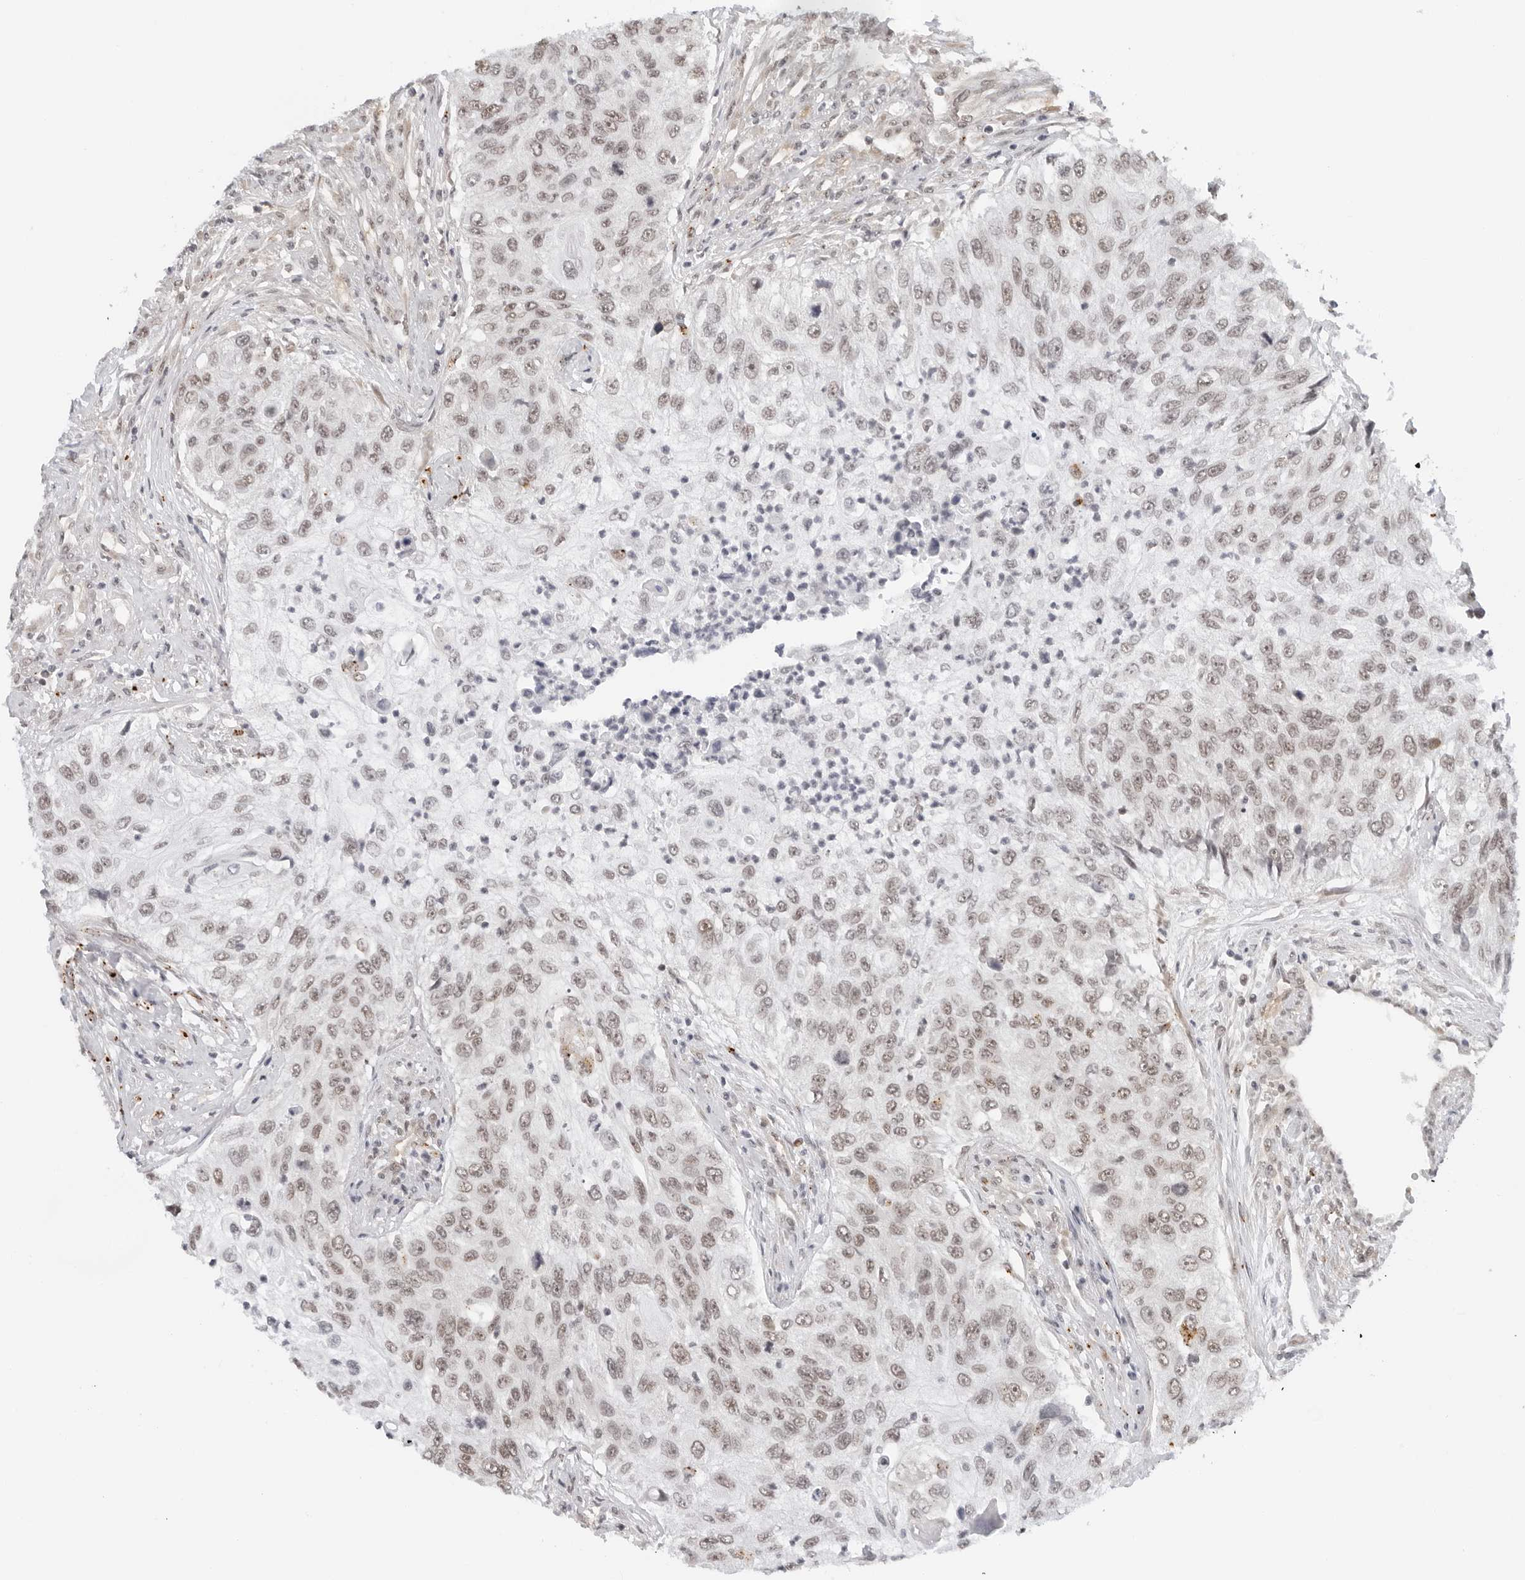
{"staining": {"intensity": "weak", "quantity": ">75%", "location": "nuclear"}, "tissue": "urothelial cancer", "cell_type": "Tumor cells", "image_type": "cancer", "snomed": [{"axis": "morphology", "description": "Urothelial carcinoma, High grade"}, {"axis": "topography", "description": "Urinary bladder"}], "caption": "Protein staining exhibits weak nuclear positivity in approximately >75% of tumor cells in urothelial cancer.", "gene": "TOX4", "patient": {"sex": "female", "age": 60}}